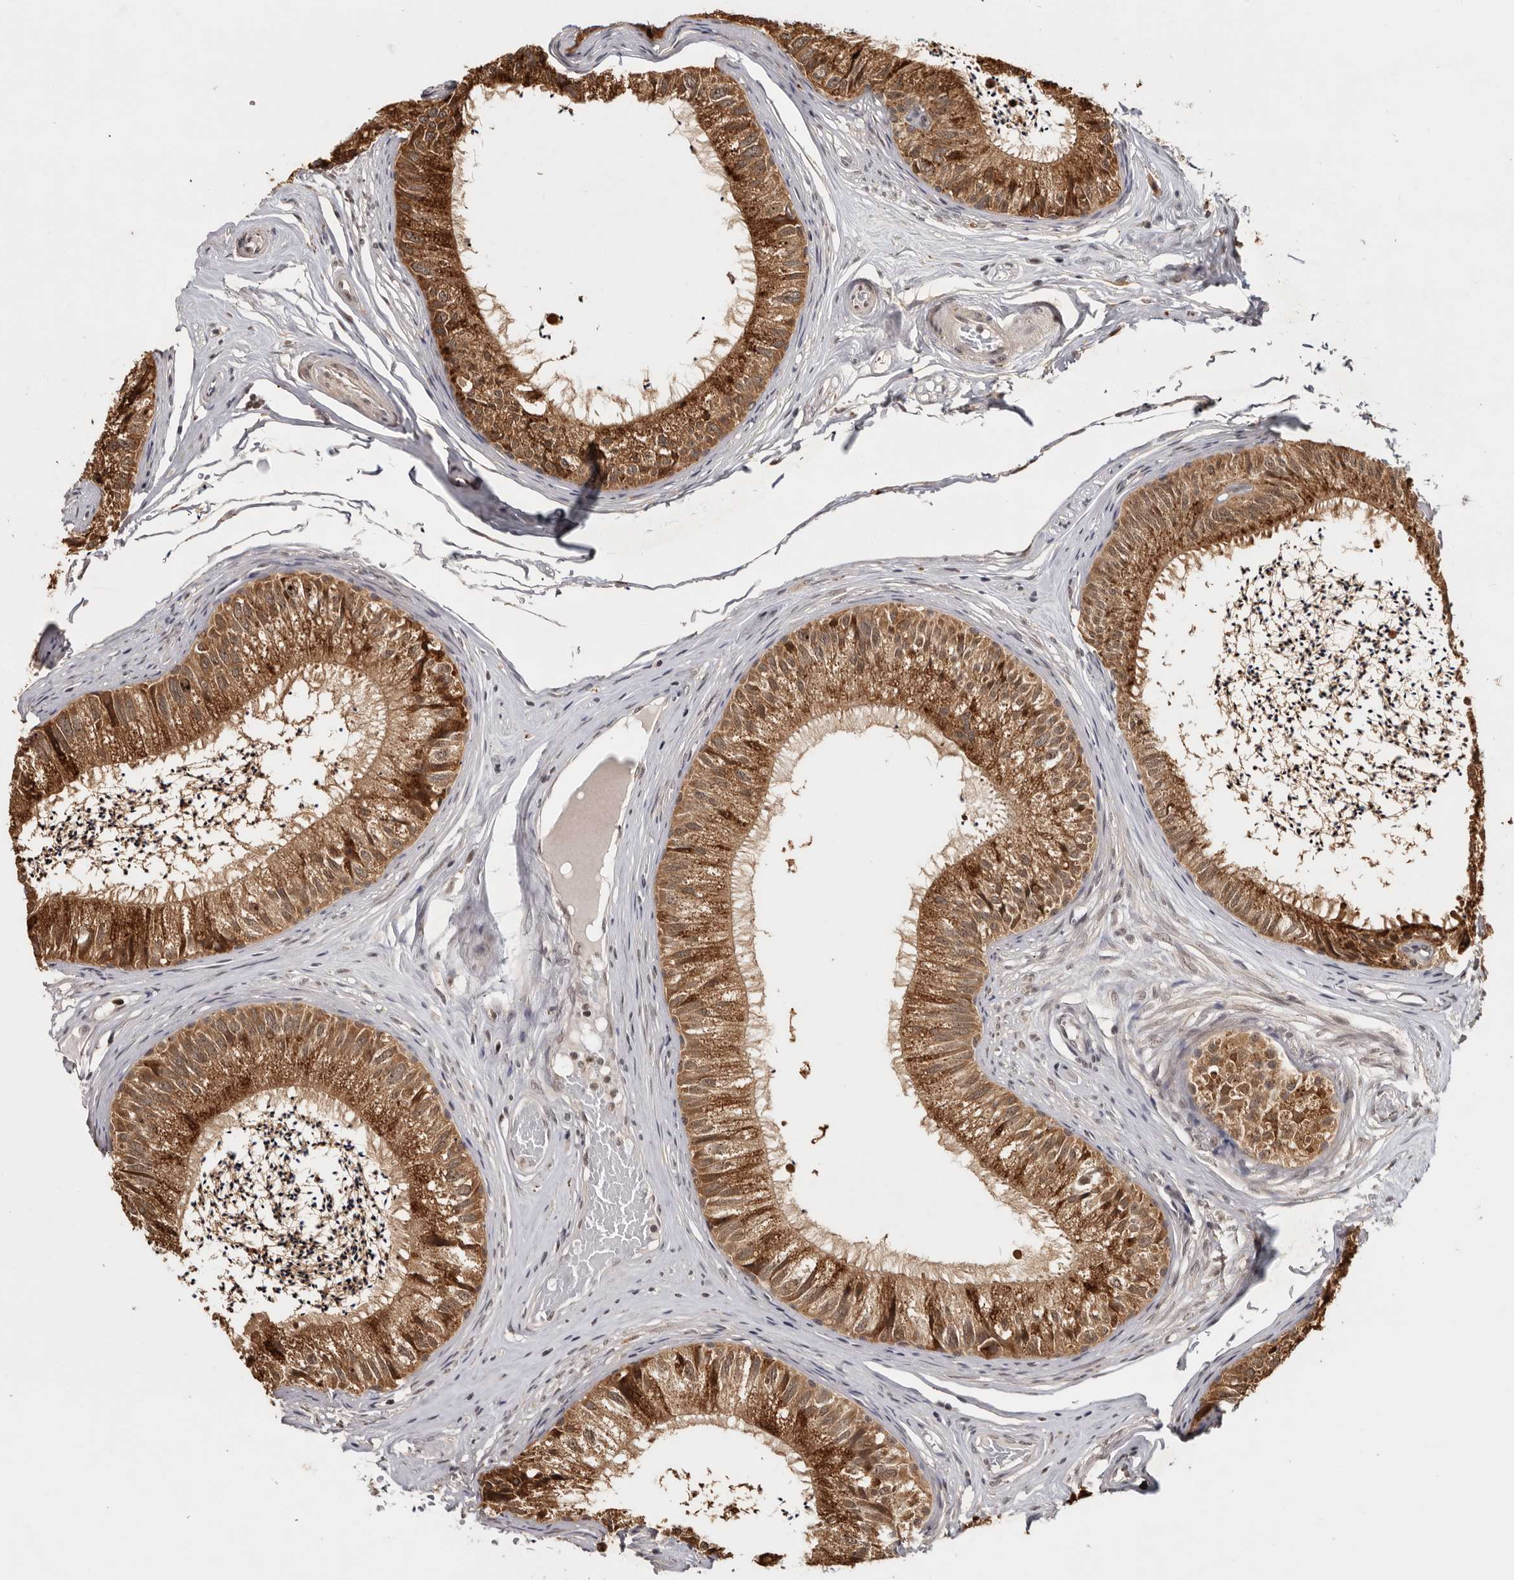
{"staining": {"intensity": "strong", "quantity": ">75%", "location": "cytoplasmic/membranous,nuclear"}, "tissue": "epididymis", "cell_type": "Glandular cells", "image_type": "normal", "snomed": [{"axis": "morphology", "description": "Normal tissue, NOS"}, {"axis": "topography", "description": "Epididymis"}], "caption": "Brown immunohistochemical staining in benign human epididymis displays strong cytoplasmic/membranous,nuclear expression in about >75% of glandular cells. (DAB IHC, brown staining for protein, blue staining for nuclei).", "gene": "ZNF83", "patient": {"sex": "male", "age": 79}}